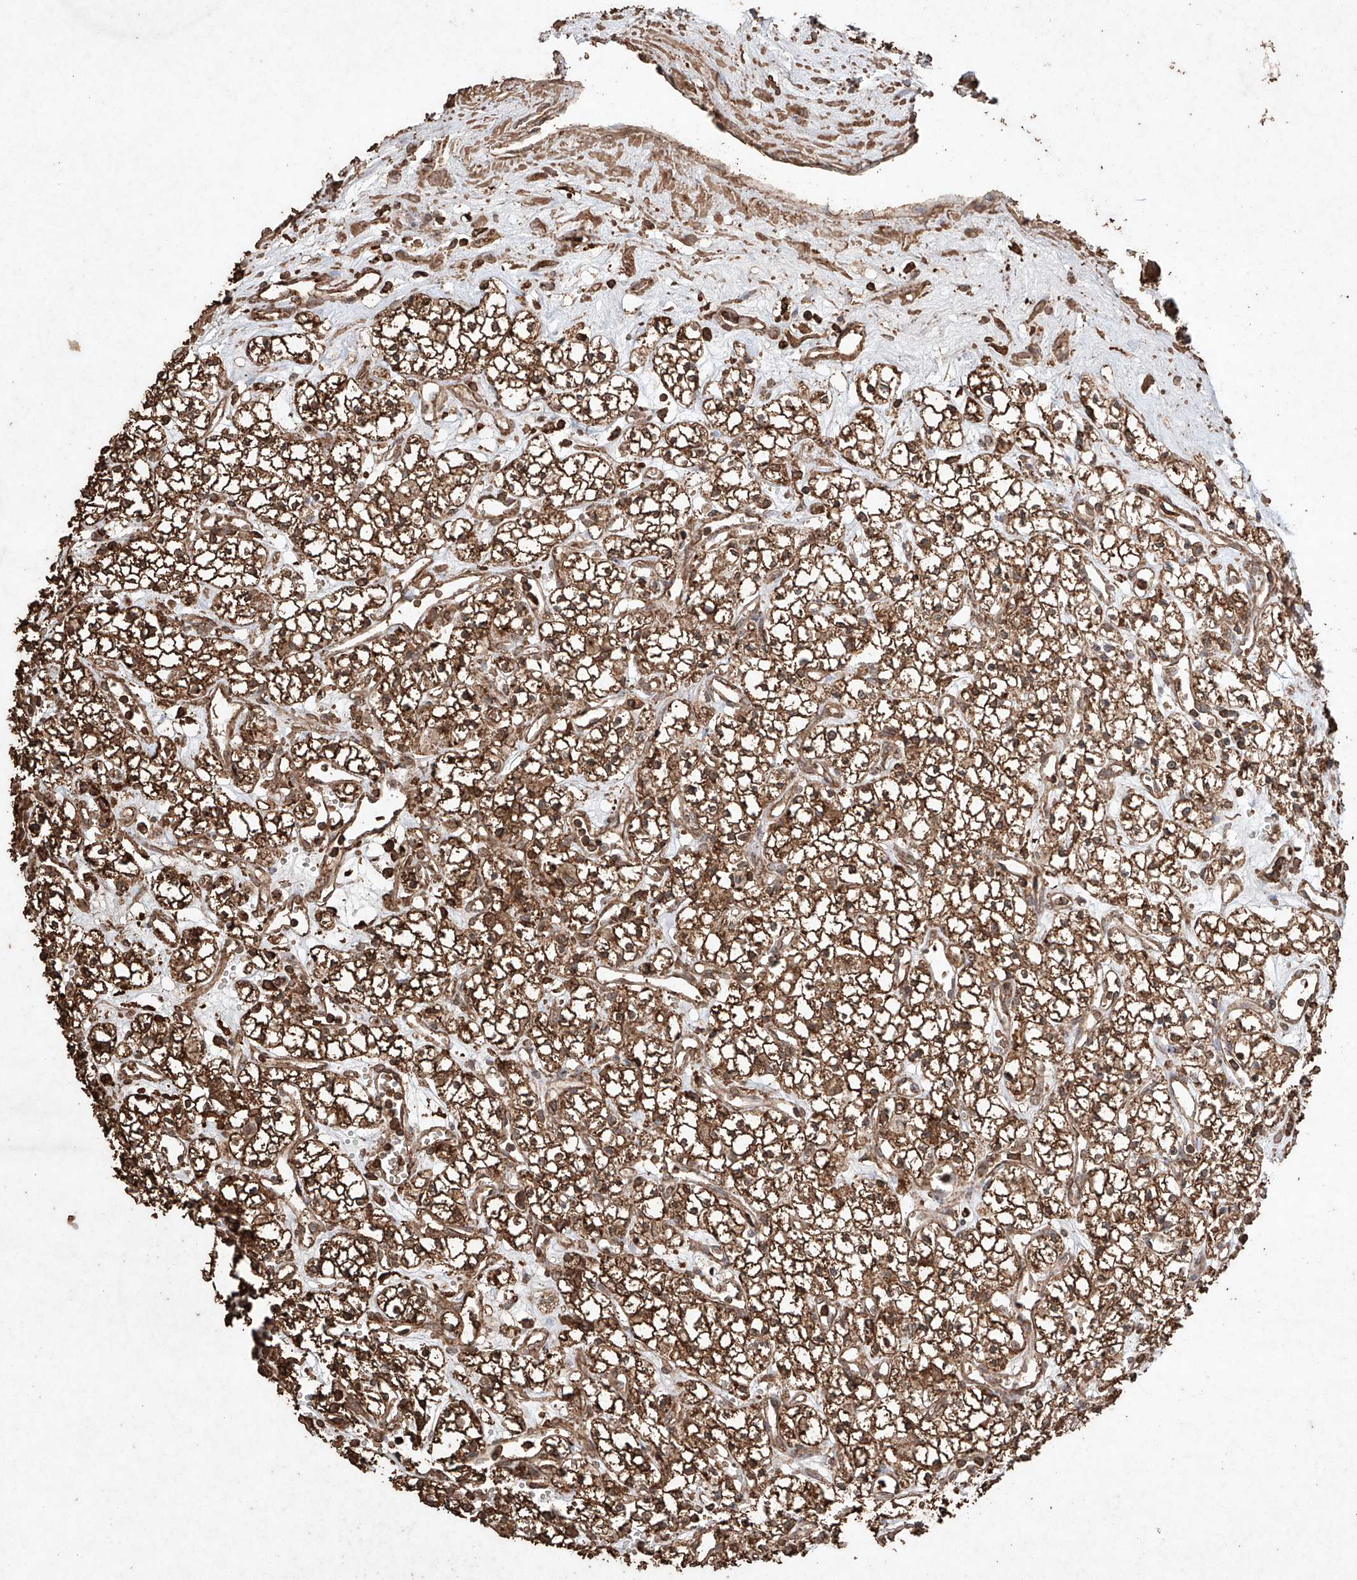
{"staining": {"intensity": "strong", "quantity": ">75%", "location": "cytoplasmic/membranous"}, "tissue": "renal cancer", "cell_type": "Tumor cells", "image_type": "cancer", "snomed": [{"axis": "morphology", "description": "Adenocarcinoma, NOS"}, {"axis": "topography", "description": "Kidney"}], "caption": "Renal adenocarcinoma stained with DAB immunohistochemistry (IHC) demonstrates high levels of strong cytoplasmic/membranous staining in about >75% of tumor cells.", "gene": "M6PR", "patient": {"sex": "male", "age": 59}}